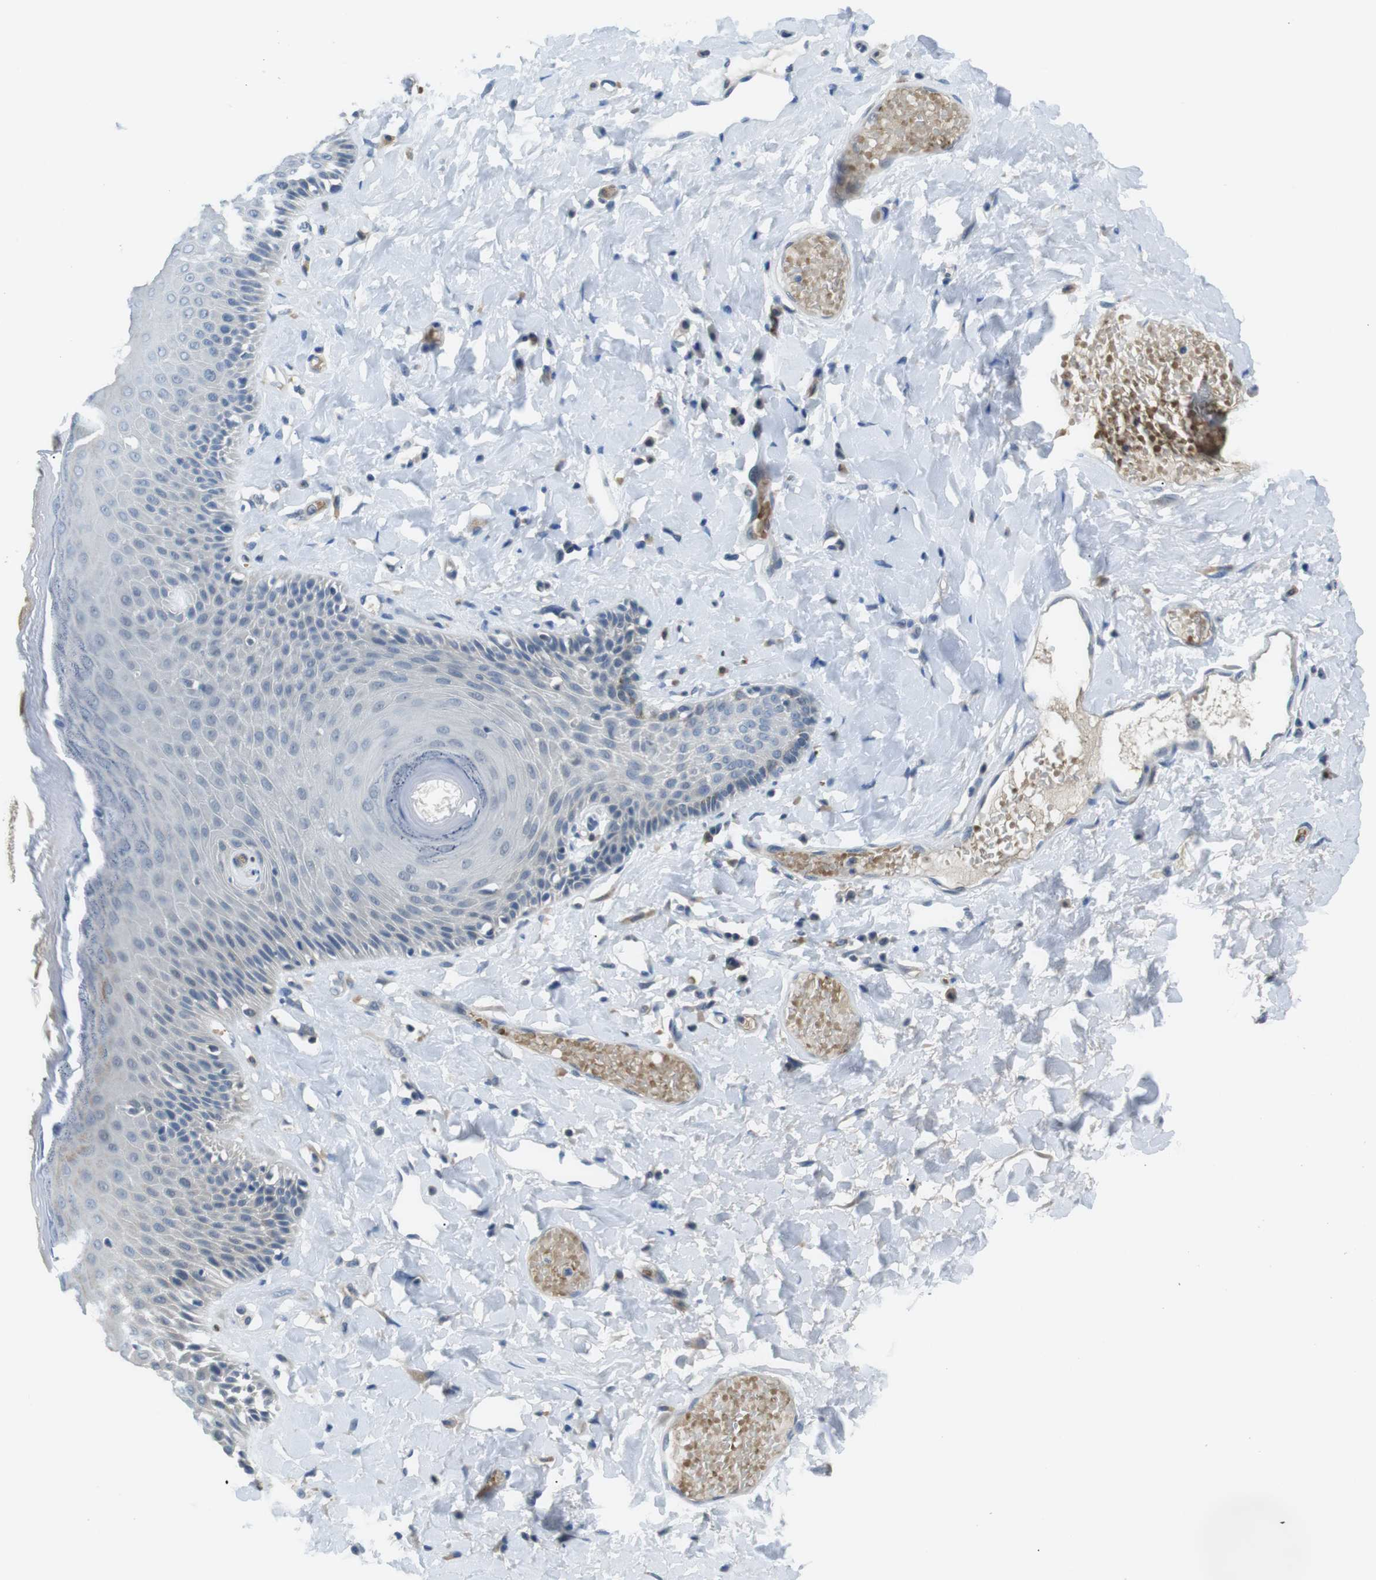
{"staining": {"intensity": "negative", "quantity": "none", "location": "none"}, "tissue": "skin", "cell_type": "Epidermal cells", "image_type": "normal", "snomed": [{"axis": "morphology", "description": "Normal tissue, NOS"}, {"axis": "topography", "description": "Anal"}], "caption": "Immunohistochemistry (IHC) photomicrograph of unremarkable skin: skin stained with DAB demonstrates no significant protein positivity in epidermal cells.", "gene": "WSCD1", "patient": {"sex": "male", "age": 69}}